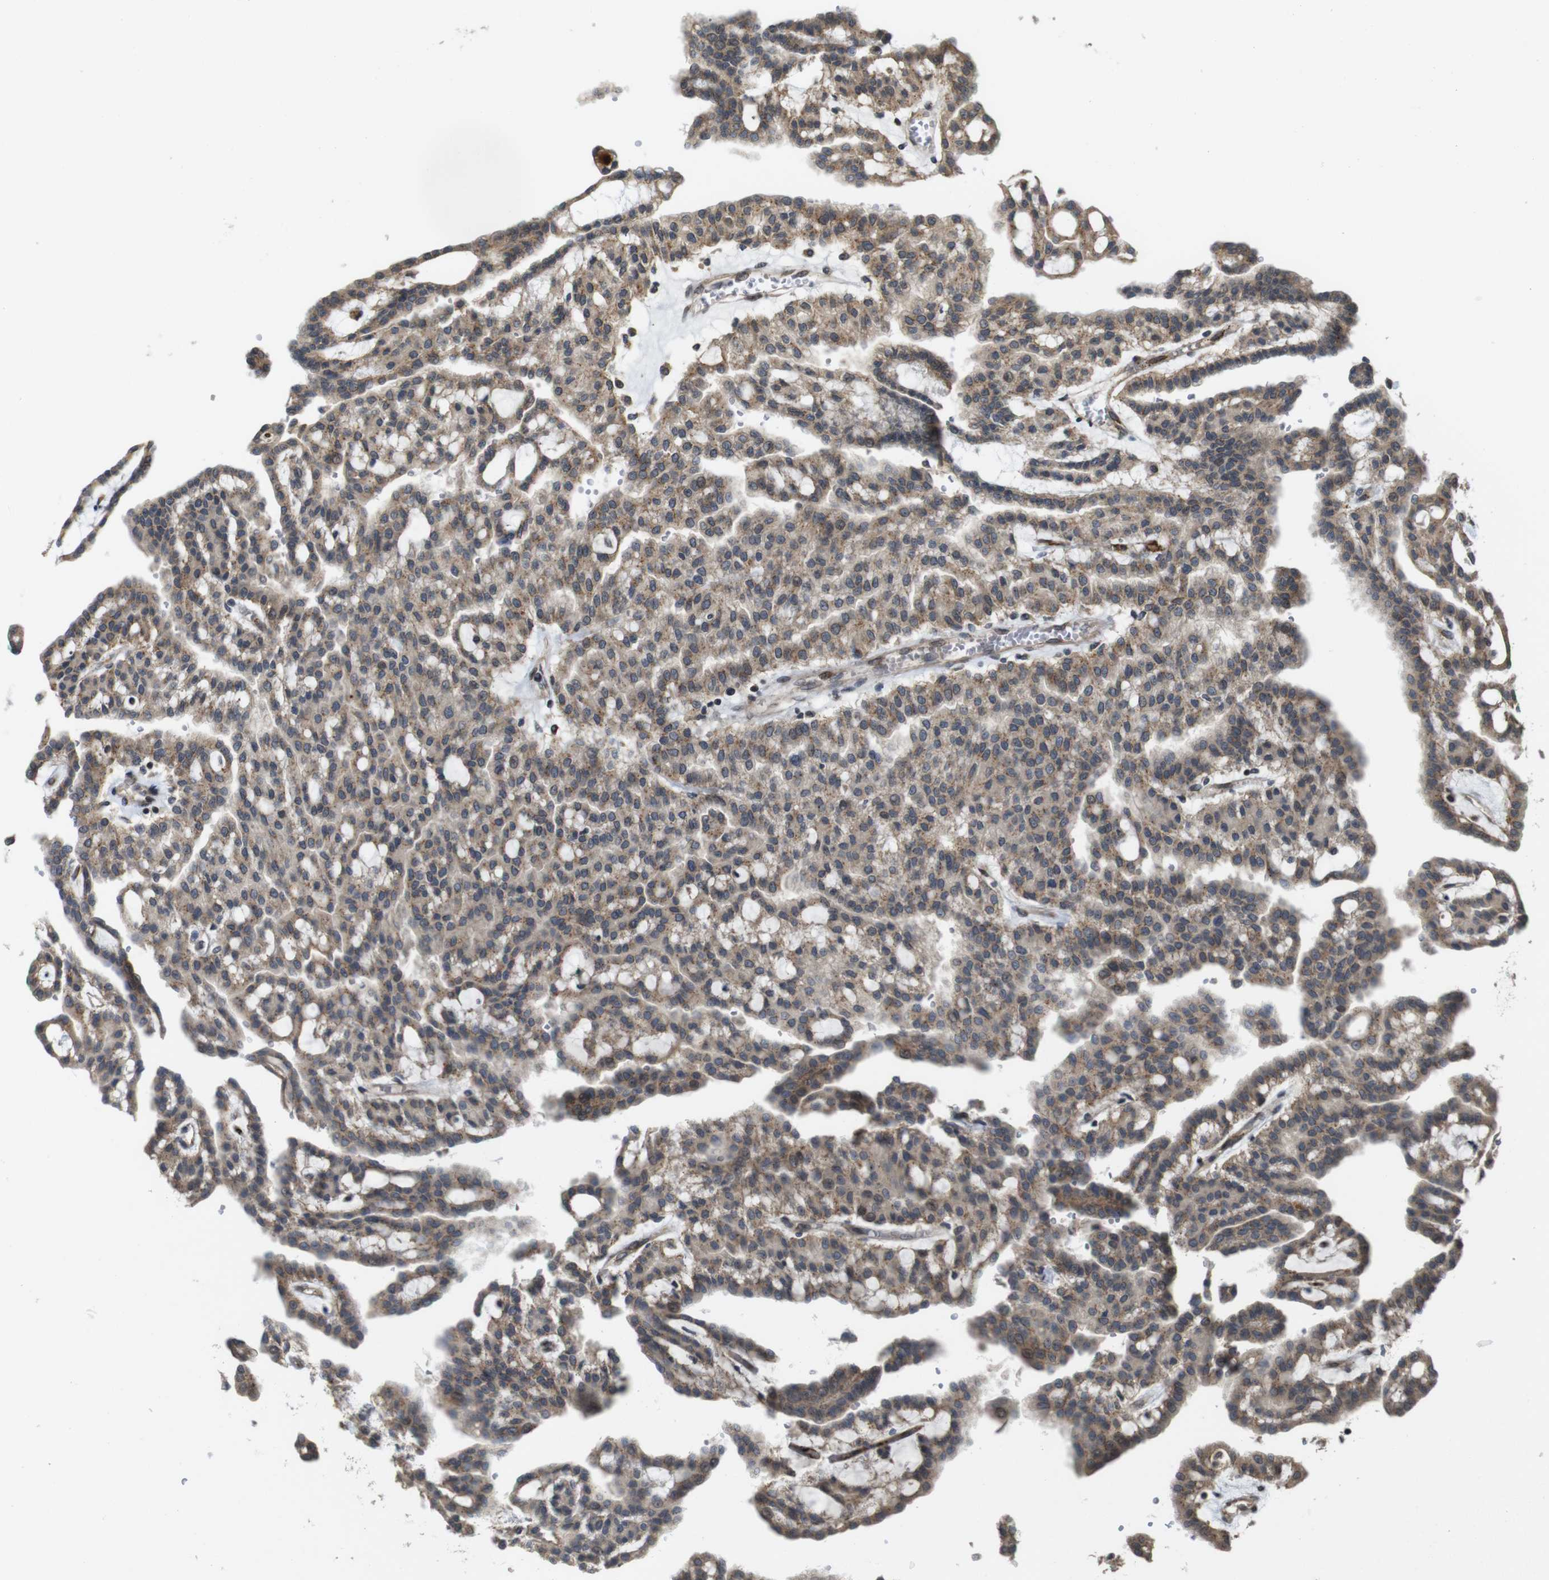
{"staining": {"intensity": "weak", "quantity": ">75%", "location": "cytoplasmic/membranous"}, "tissue": "renal cancer", "cell_type": "Tumor cells", "image_type": "cancer", "snomed": [{"axis": "morphology", "description": "Adenocarcinoma, NOS"}, {"axis": "topography", "description": "Kidney"}], "caption": "An image of human renal cancer stained for a protein shows weak cytoplasmic/membranous brown staining in tumor cells. Immunohistochemistry stains the protein in brown and the nuclei are stained blue.", "gene": "EFCAB14", "patient": {"sex": "male", "age": 63}}